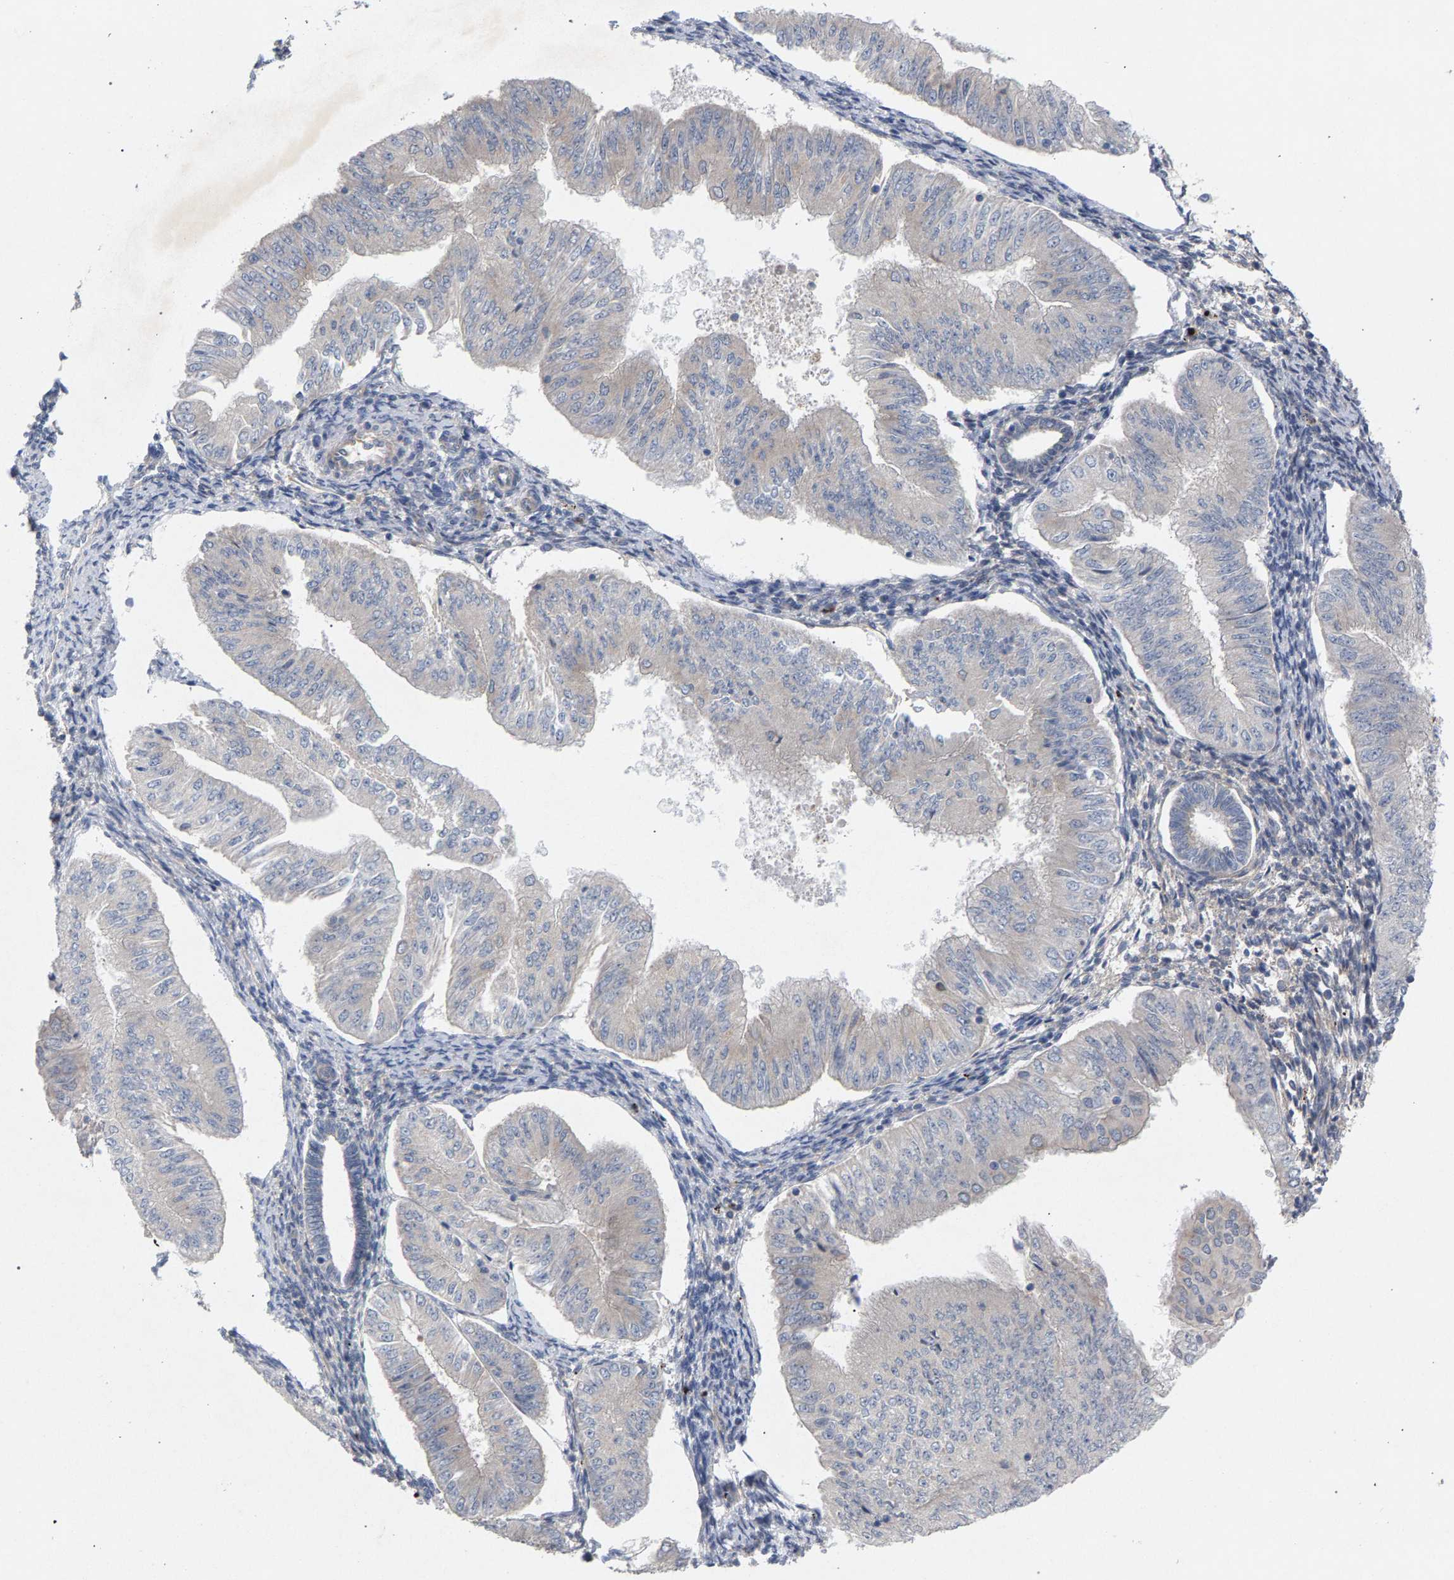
{"staining": {"intensity": "negative", "quantity": "none", "location": "none"}, "tissue": "endometrial cancer", "cell_type": "Tumor cells", "image_type": "cancer", "snomed": [{"axis": "morphology", "description": "Normal tissue, NOS"}, {"axis": "morphology", "description": "Adenocarcinoma, NOS"}, {"axis": "topography", "description": "Endometrium"}], "caption": "The histopathology image displays no staining of tumor cells in adenocarcinoma (endometrial).", "gene": "MAMDC2", "patient": {"sex": "female", "age": 53}}